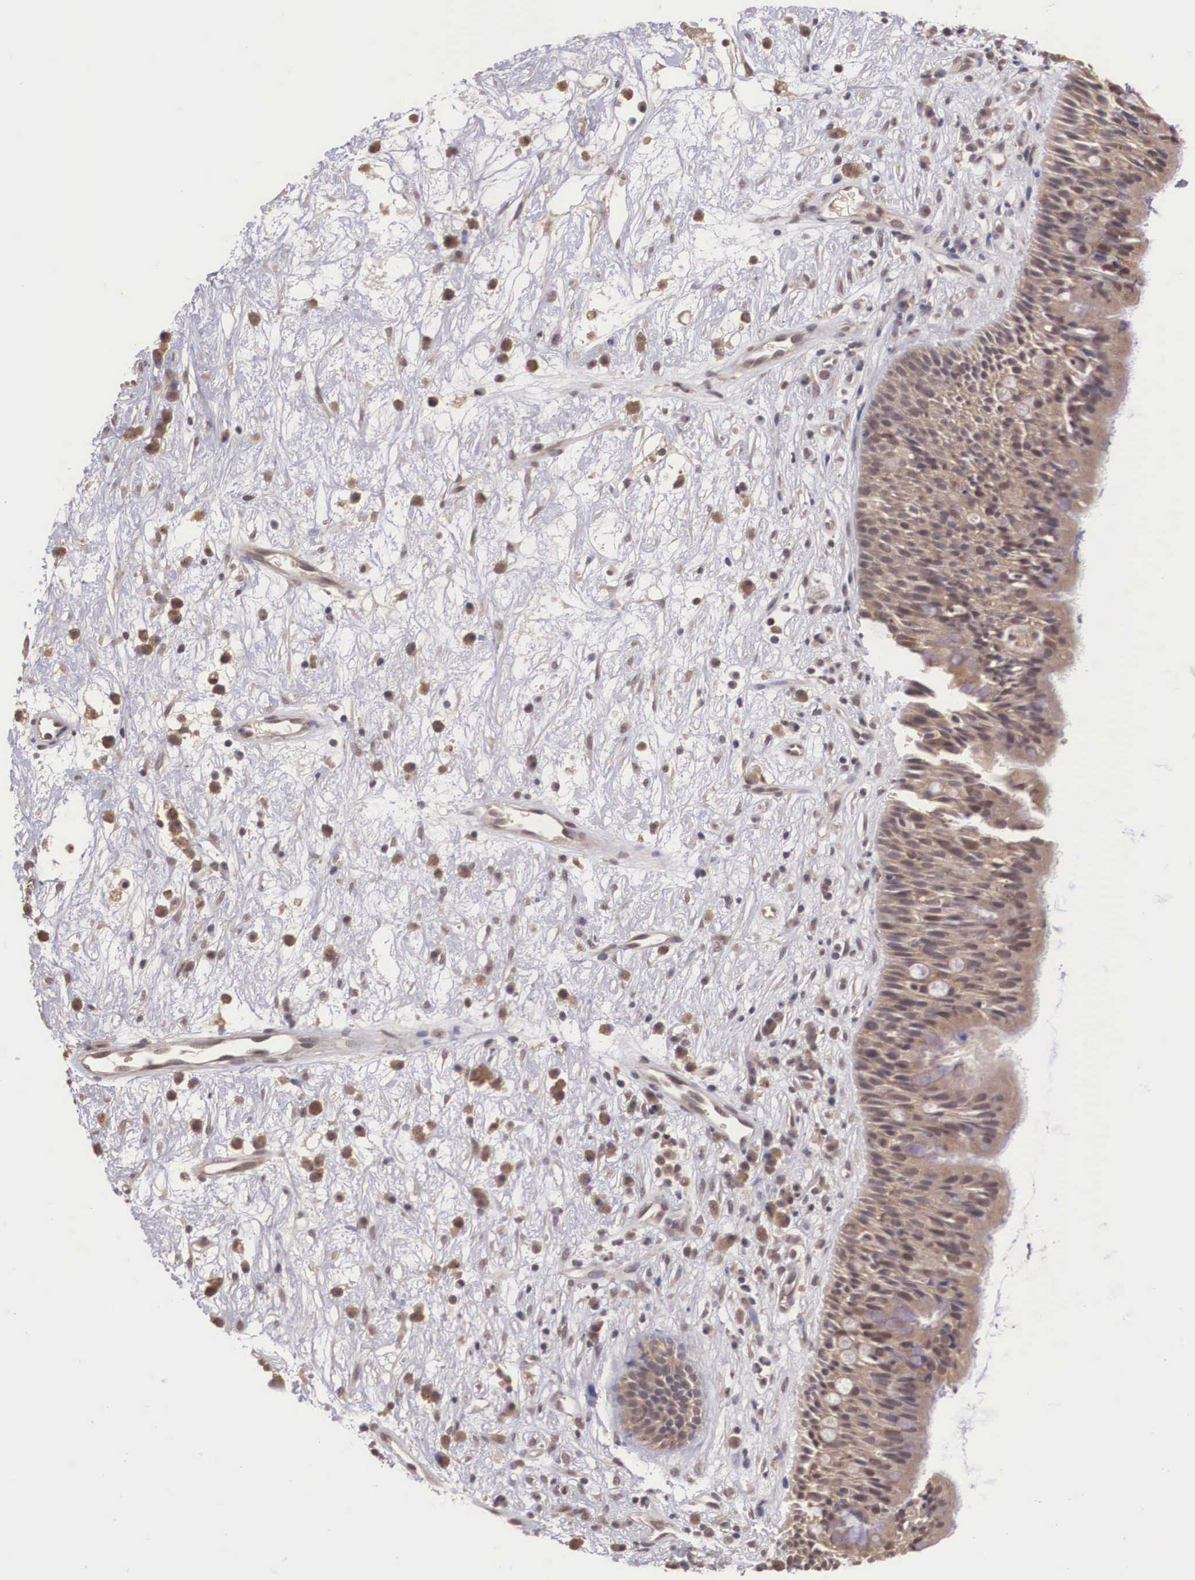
{"staining": {"intensity": "moderate", "quantity": ">75%", "location": "cytoplasmic/membranous"}, "tissue": "nasopharynx", "cell_type": "Respiratory epithelial cells", "image_type": "normal", "snomed": [{"axis": "morphology", "description": "Normal tissue, NOS"}, {"axis": "topography", "description": "Nasopharynx"}], "caption": "A photomicrograph of nasopharynx stained for a protein displays moderate cytoplasmic/membranous brown staining in respiratory epithelial cells. The staining was performed using DAB to visualize the protein expression in brown, while the nuclei were stained in blue with hematoxylin (Magnification: 20x).", "gene": "VASH1", "patient": {"sex": "male", "age": 13}}